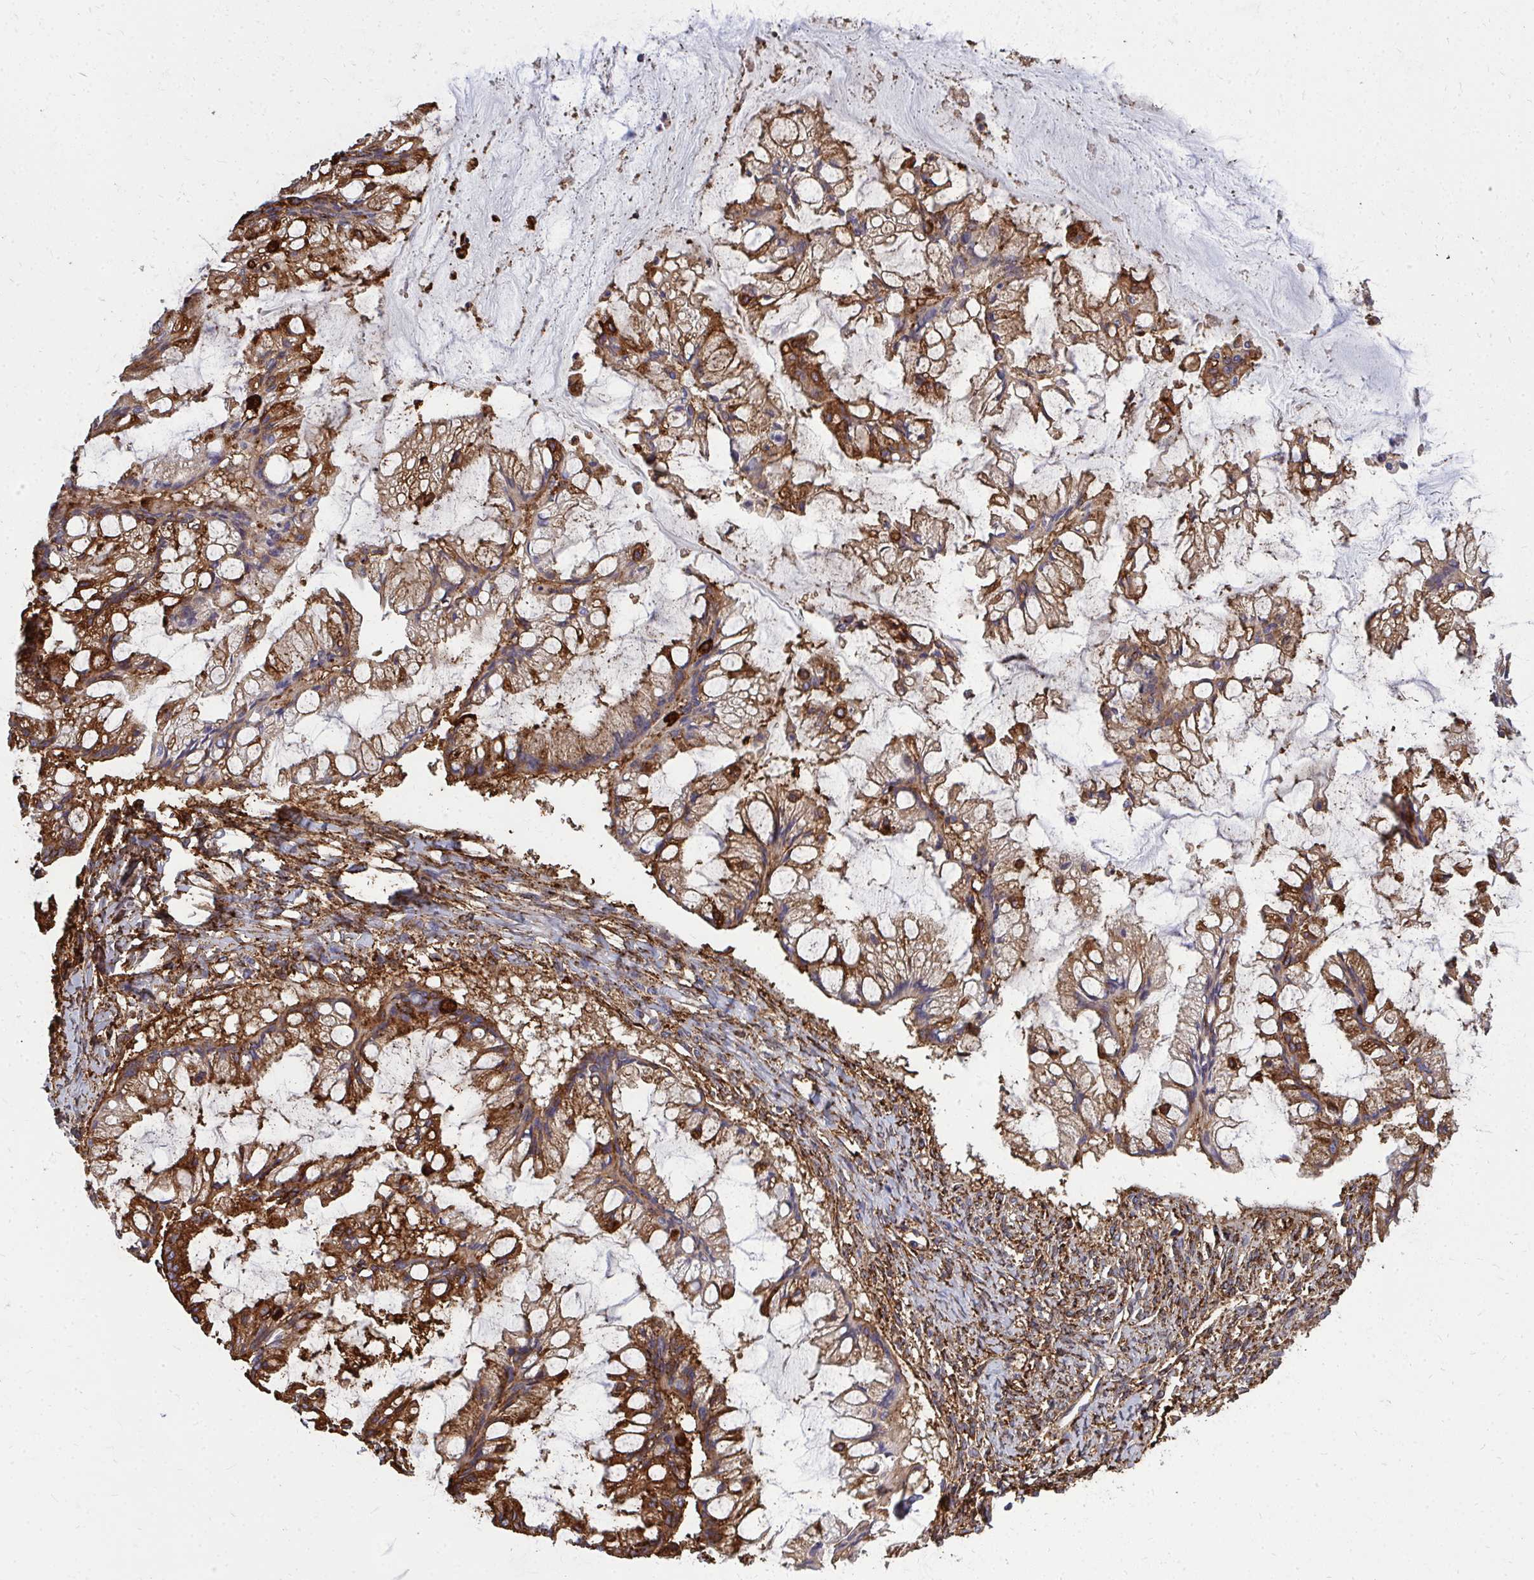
{"staining": {"intensity": "moderate", "quantity": ">75%", "location": "cytoplasmic/membranous"}, "tissue": "ovarian cancer", "cell_type": "Tumor cells", "image_type": "cancer", "snomed": [{"axis": "morphology", "description": "Cystadenocarcinoma, mucinous, NOS"}, {"axis": "topography", "description": "Ovary"}], "caption": "The immunohistochemical stain highlights moderate cytoplasmic/membranous expression in tumor cells of mucinous cystadenocarcinoma (ovarian) tissue.", "gene": "MARCKSL1", "patient": {"sex": "female", "age": 73}}